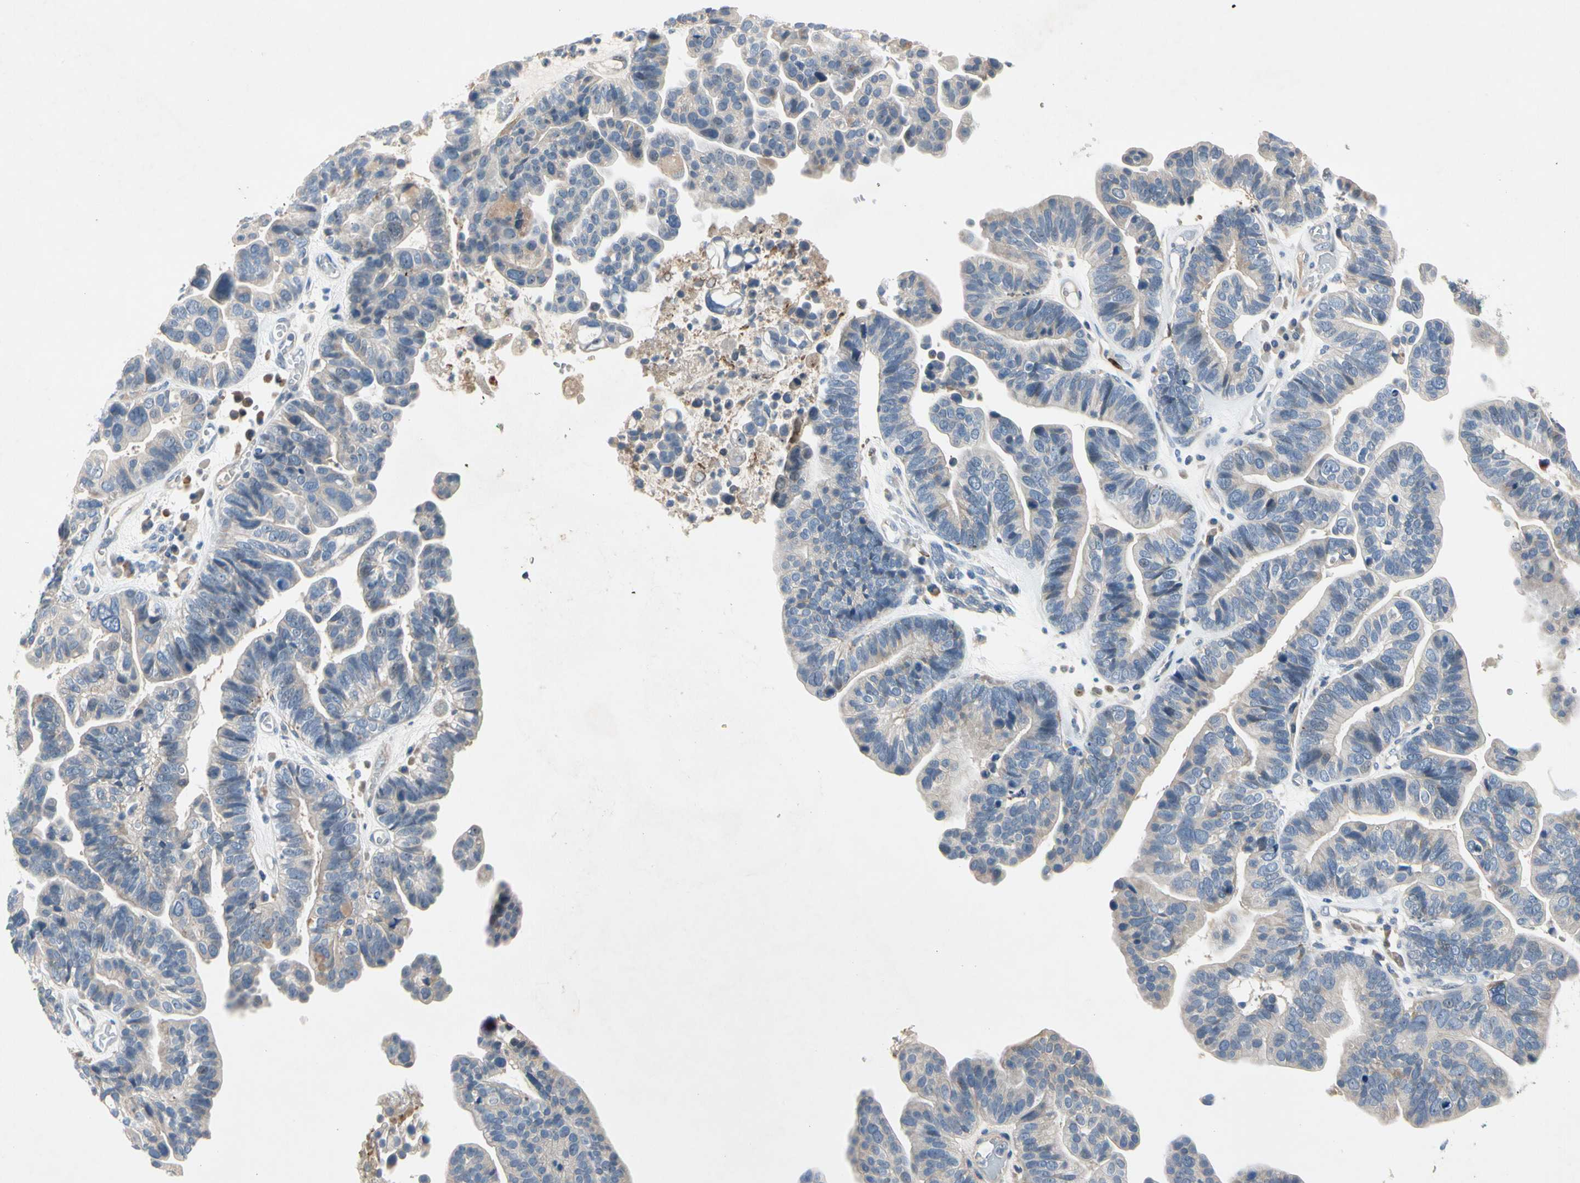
{"staining": {"intensity": "negative", "quantity": "none", "location": "none"}, "tissue": "ovarian cancer", "cell_type": "Tumor cells", "image_type": "cancer", "snomed": [{"axis": "morphology", "description": "Cystadenocarcinoma, serous, NOS"}, {"axis": "topography", "description": "Ovary"}], "caption": "Tumor cells are negative for protein expression in human serous cystadenocarcinoma (ovarian). (Immunohistochemistry (ihc), brightfield microscopy, high magnification).", "gene": "GAS6", "patient": {"sex": "female", "age": 56}}